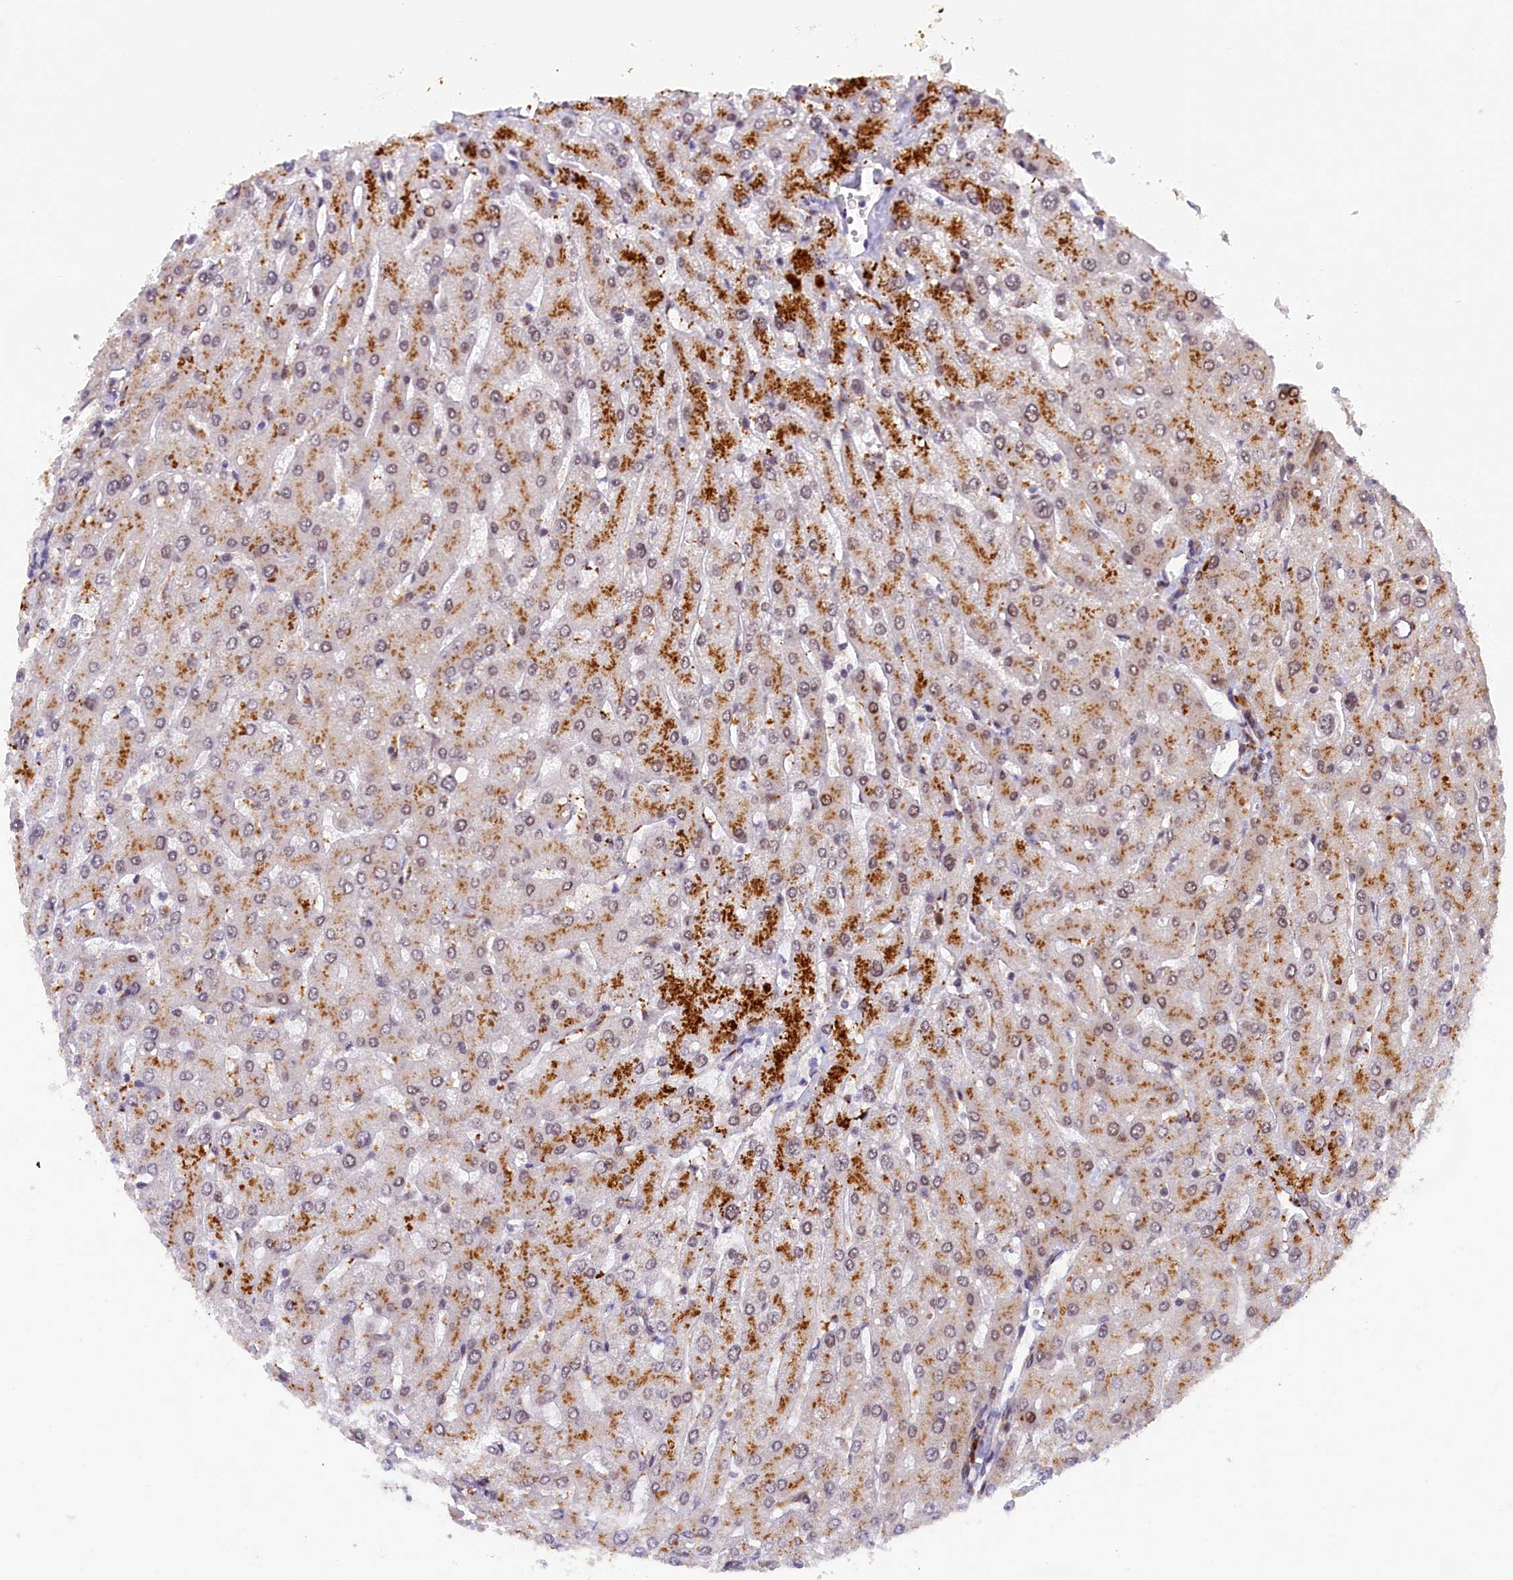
{"staining": {"intensity": "weak", "quantity": ">75%", "location": "cytoplasmic/membranous"}, "tissue": "liver", "cell_type": "Cholangiocytes", "image_type": "normal", "snomed": [{"axis": "morphology", "description": "Normal tissue, NOS"}, {"axis": "topography", "description": "Liver"}], "caption": "Cholangiocytes exhibit weak cytoplasmic/membranous positivity in about >75% of cells in normal liver.", "gene": "SAMD4A", "patient": {"sex": "male", "age": 55}}